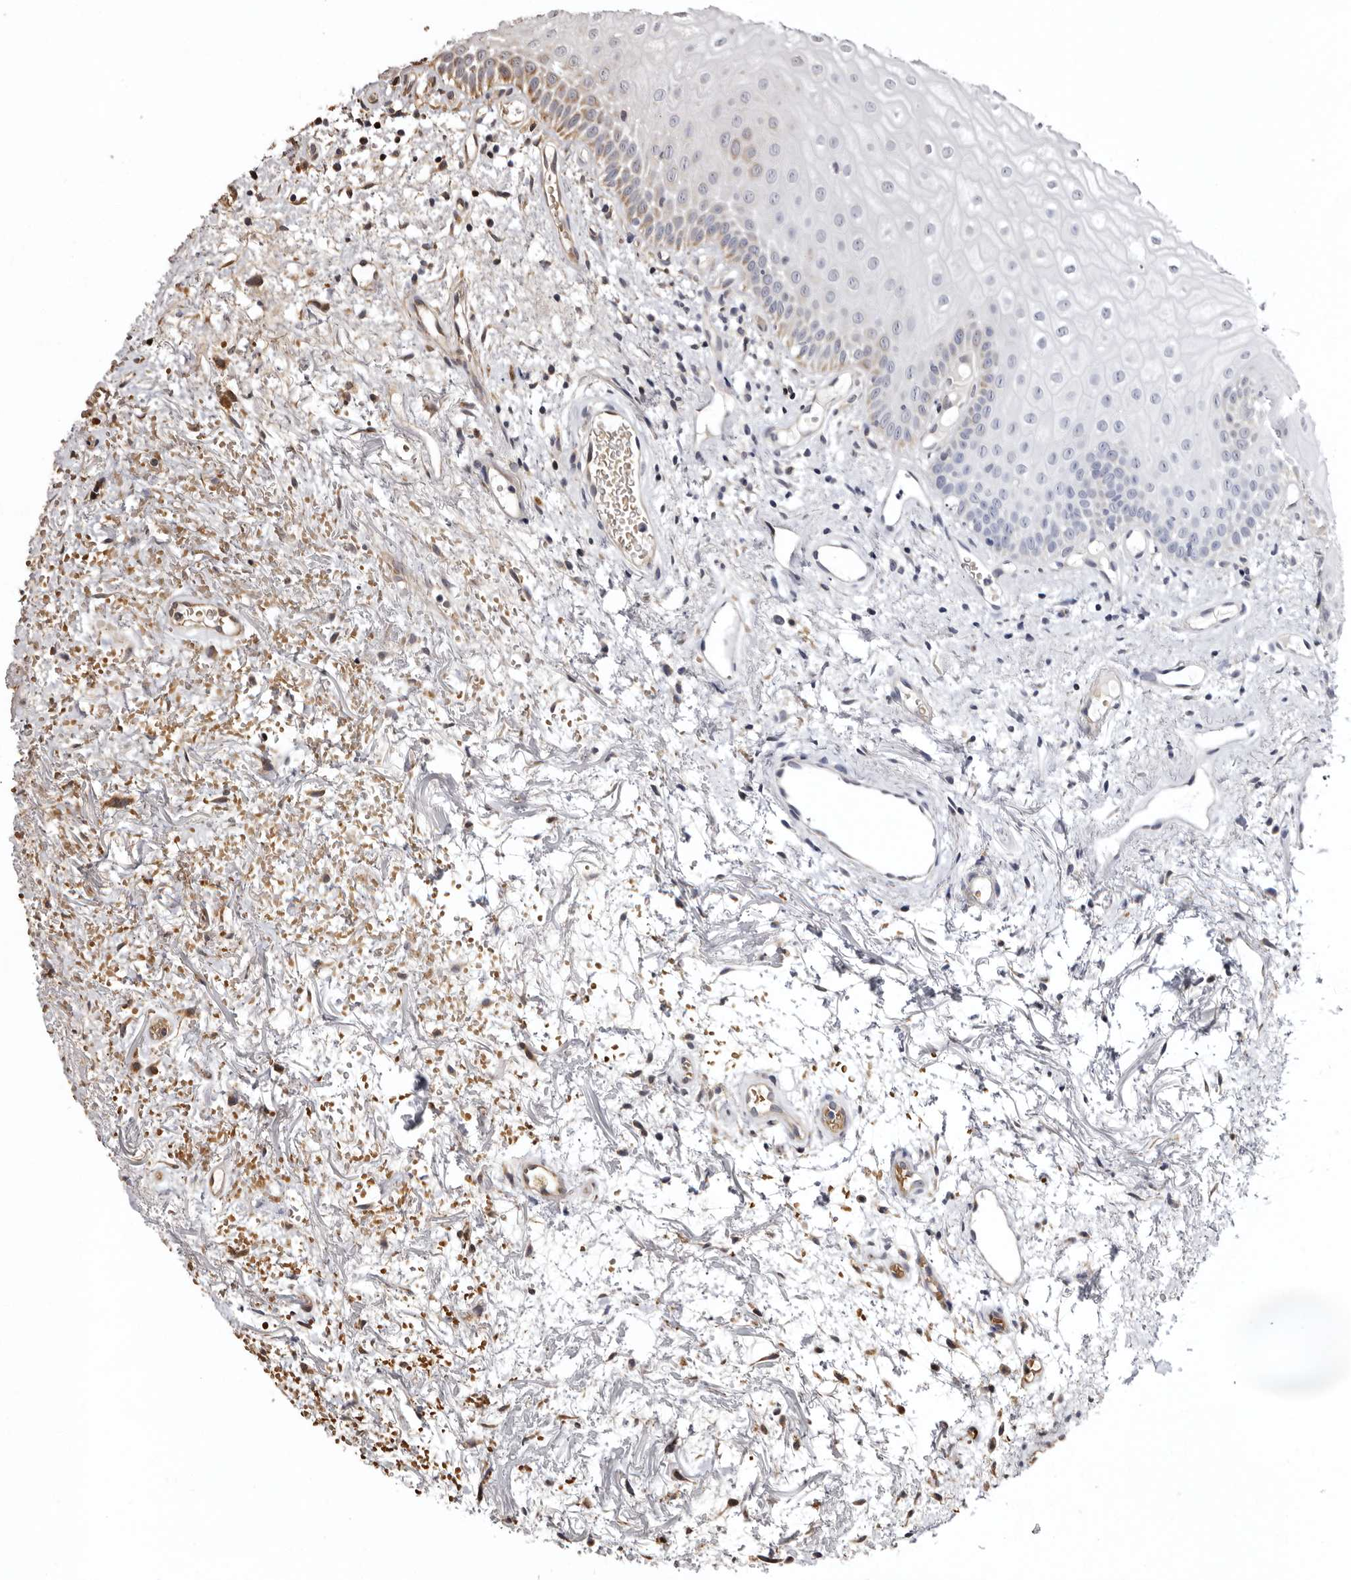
{"staining": {"intensity": "moderate", "quantity": "<25%", "location": "cytoplasmic/membranous"}, "tissue": "oral mucosa", "cell_type": "Squamous epithelial cells", "image_type": "normal", "snomed": [{"axis": "morphology", "description": "Normal tissue, NOS"}, {"axis": "topography", "description": "Oral tissue"}], "caption": "A high-resolution photomicrograph shows immunohistochemistry (IHC) staining of unremarkable oral mucosa, which exhibits moderate cytoplasmic/membranous positivity in about <25% of squamous epithelial cells. (Stains: DAB in brown, nuclei in blue, Microscopy: brightfield microscopy at high magnification).", "gene": "BAX", "patient": {"sex": "male", "age": 52}}